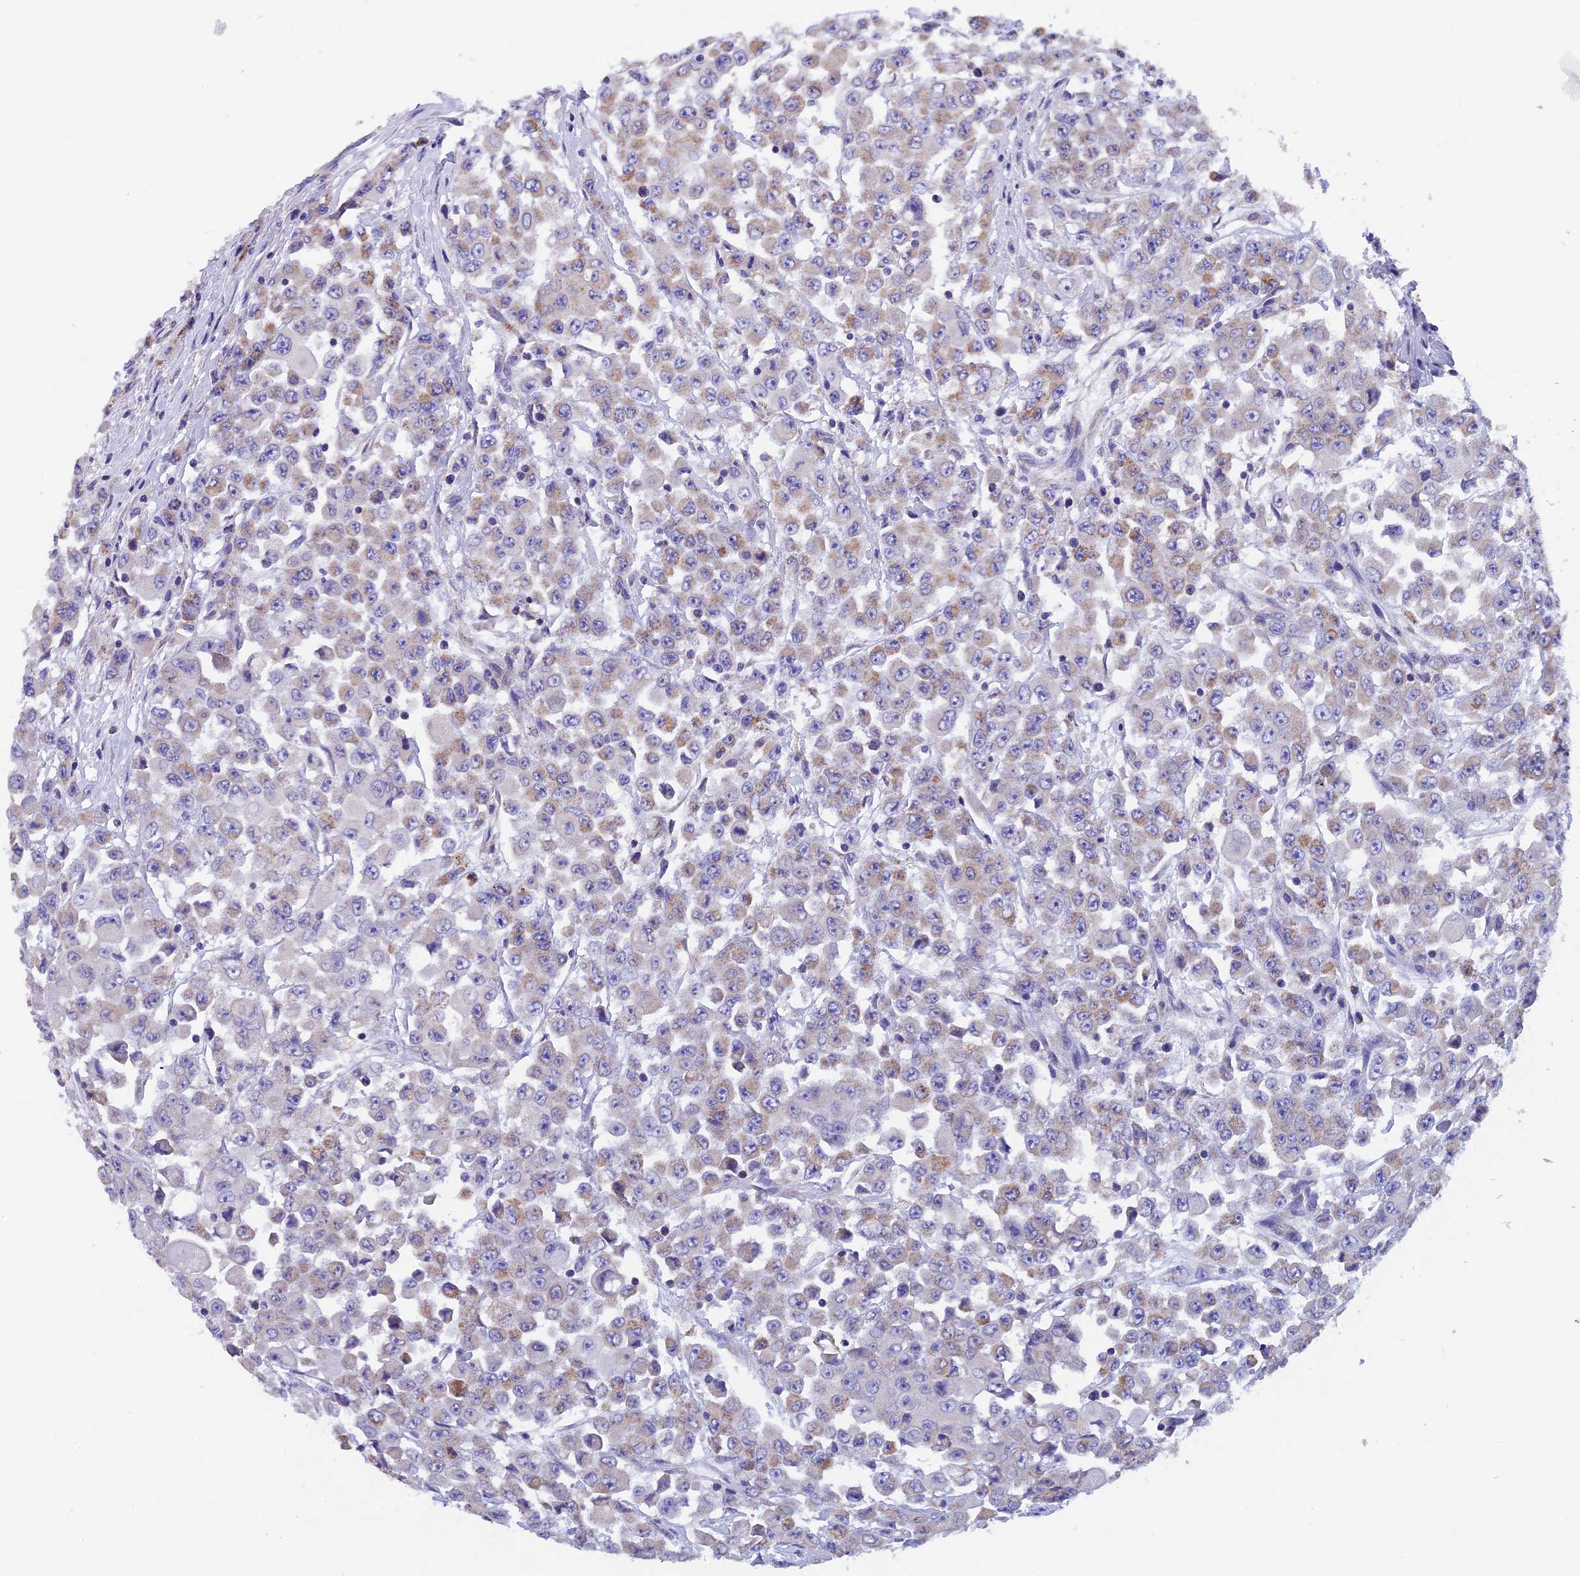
{"staining": {"intensity": "weak", "quantity": "<25%", "location": "cytoplasmic/membranous"}, "tissue": "colorectal cancer", "cell_type": "Tumor cells", "image_type": "cancer", "snomed": [{"axis": "morphology", "description": "Adenocarcinoma, NOS"}, {"axis": "topography", "description": "Colon"}], "caption": "Tumor cells are negative for protein expression in human colorectal adenocarcinoma.", "gene": "SLC8B1", "patient": {"sex": "male", "age": 51}}